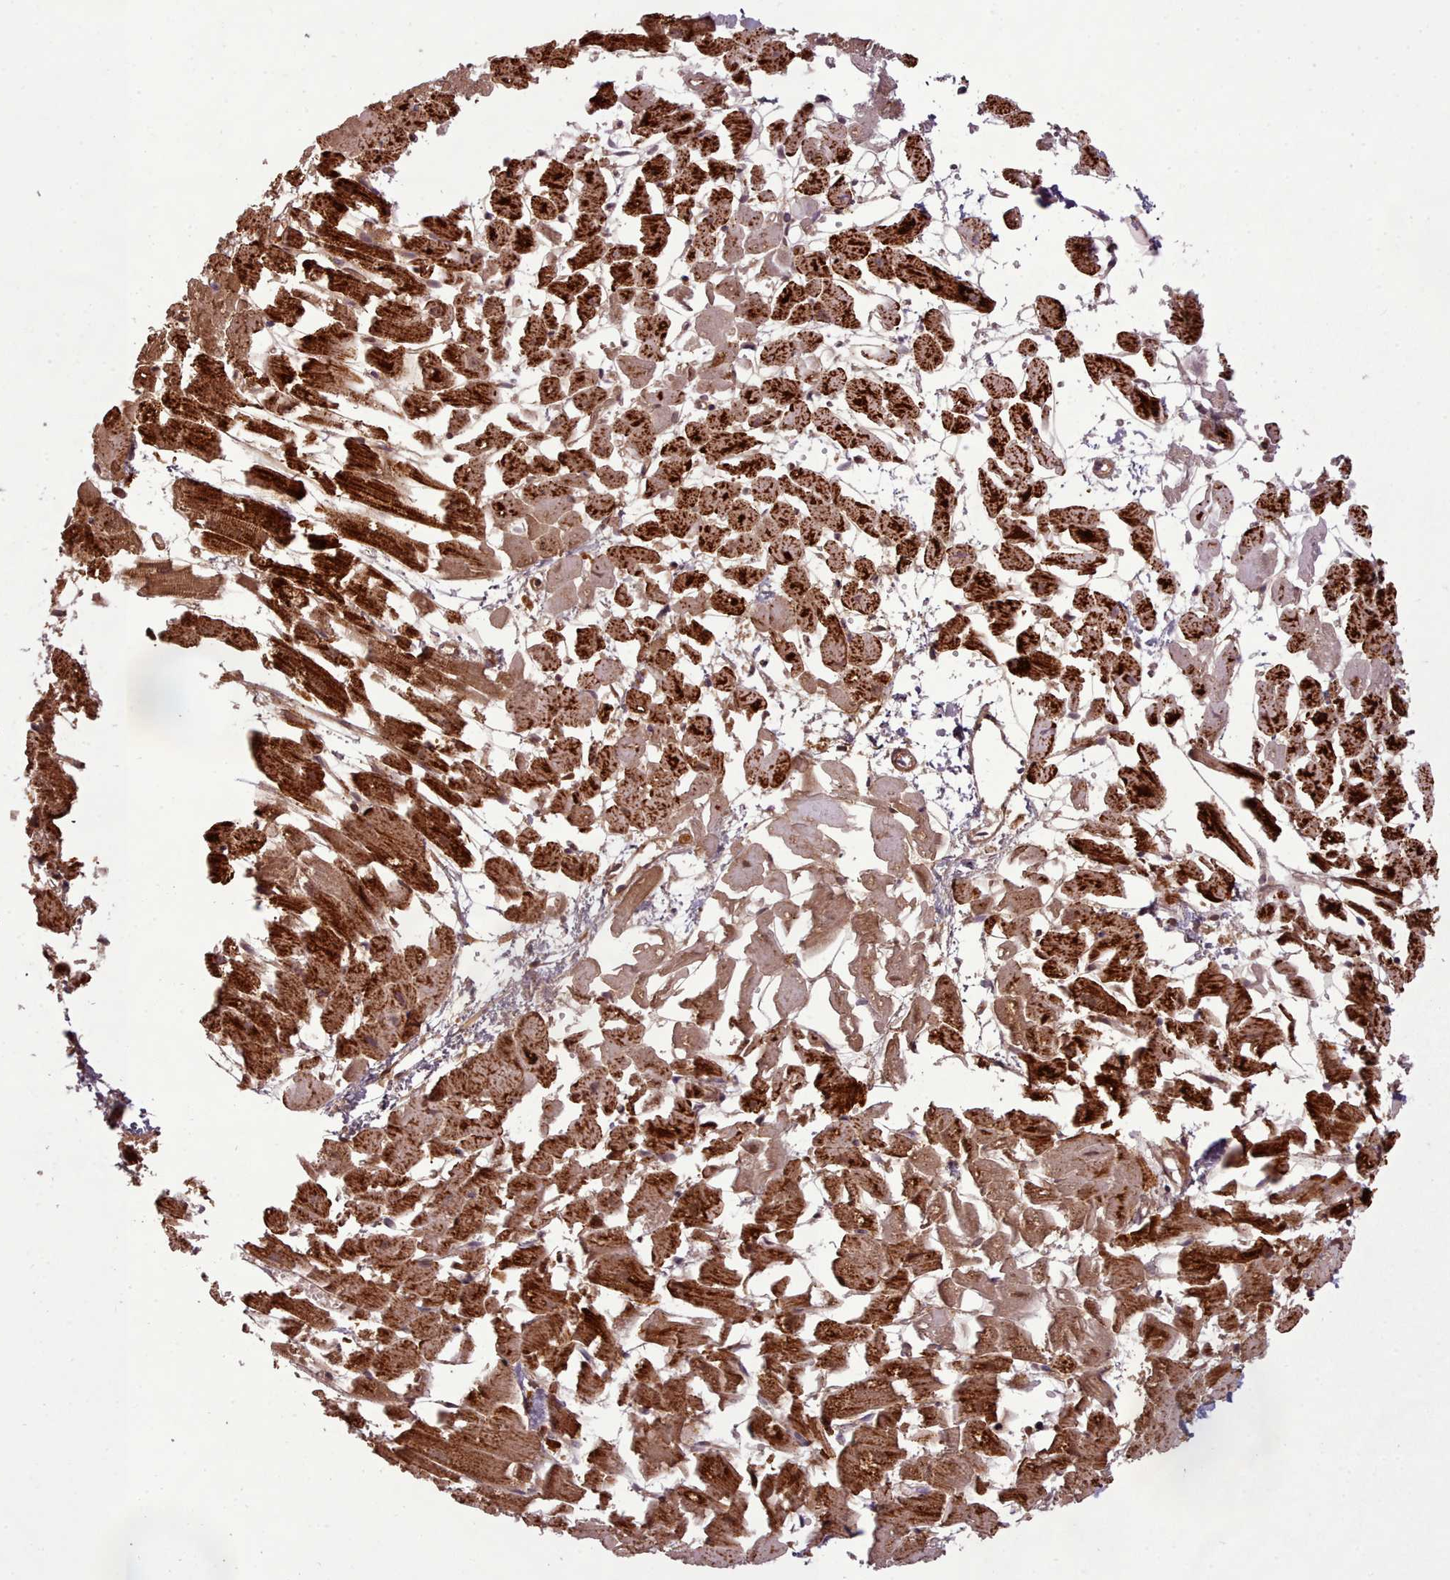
{"staining": {"intensity": "strong", "quantity": ">75%", "location": "cytoplasmic/membranous"}, "tissue": "heart muscle", "cell_type": "Cardiomyocytes", "image_type": "normal", "snomed": [{"axis": "morphology", "description": "Normal tissue, NOS"}, {"axis": "topography", "description": "Heart"}], "caption": "The micrograph demonstrates immunohistochemical staining of benign heart muscle. There is strong cytoplasmic/membranous staining is seen in approximately >75% of cardiomyocytes. The staining is performed using DAB brown chromogen to label protein expression. The nuclei are counter-stained blue using hematoxylin.", "gene": "LGALS9B", "patient": {"sex": "female", "age": 64}}